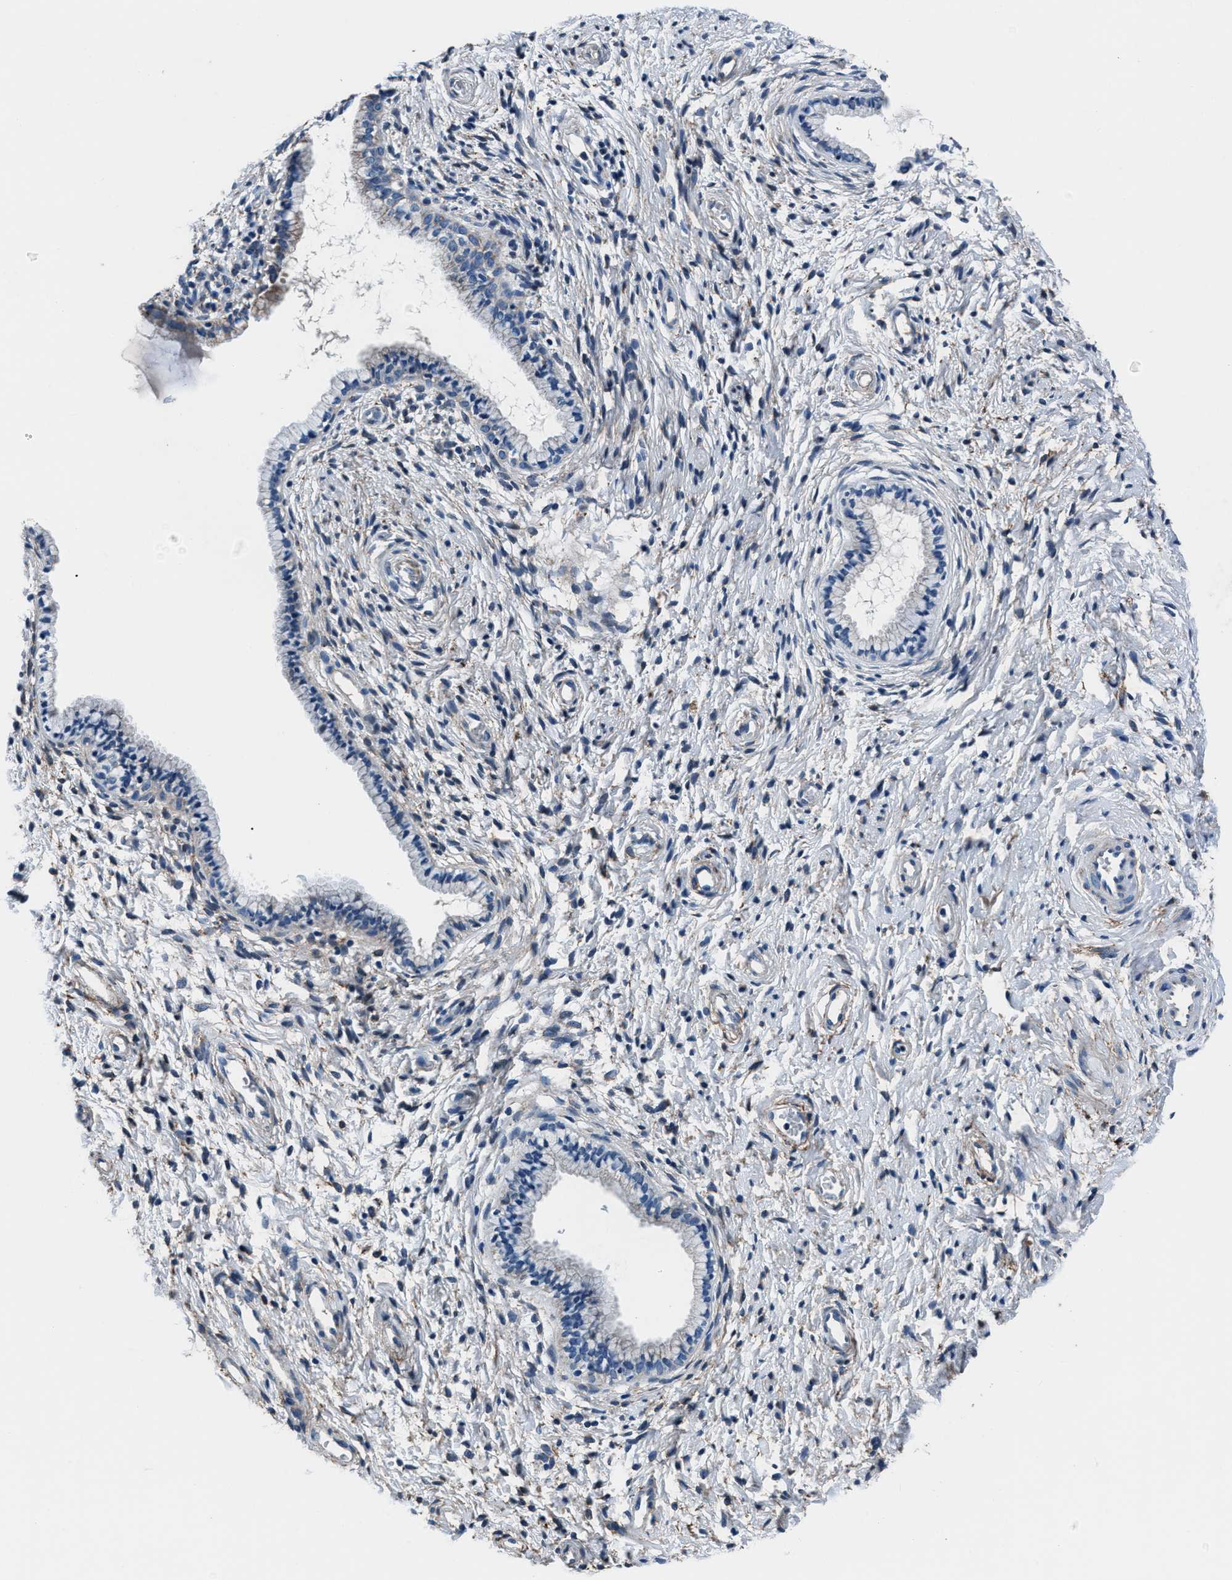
{"staining": {"intensity": "negative", "quantity": "none", "location": "none"}, "tissue": "cervix", "cell_type": "Glandular cells", "image_type": "normal", "snomed": [{"axis": "morphology", "description": "Normal tissue, NOS"}, {"axis": "topography", "description": "Cervix"}], "caption": "Immunohistochemistry (IHC) photomicrograph of normal cervix: cervix stained with DAB (3,3'-diaminobenzidine) reveals no significant protein expression in glandular cells.", "gene": "PRTFDC1", "patient": {"sex": "female", "age": 72}}